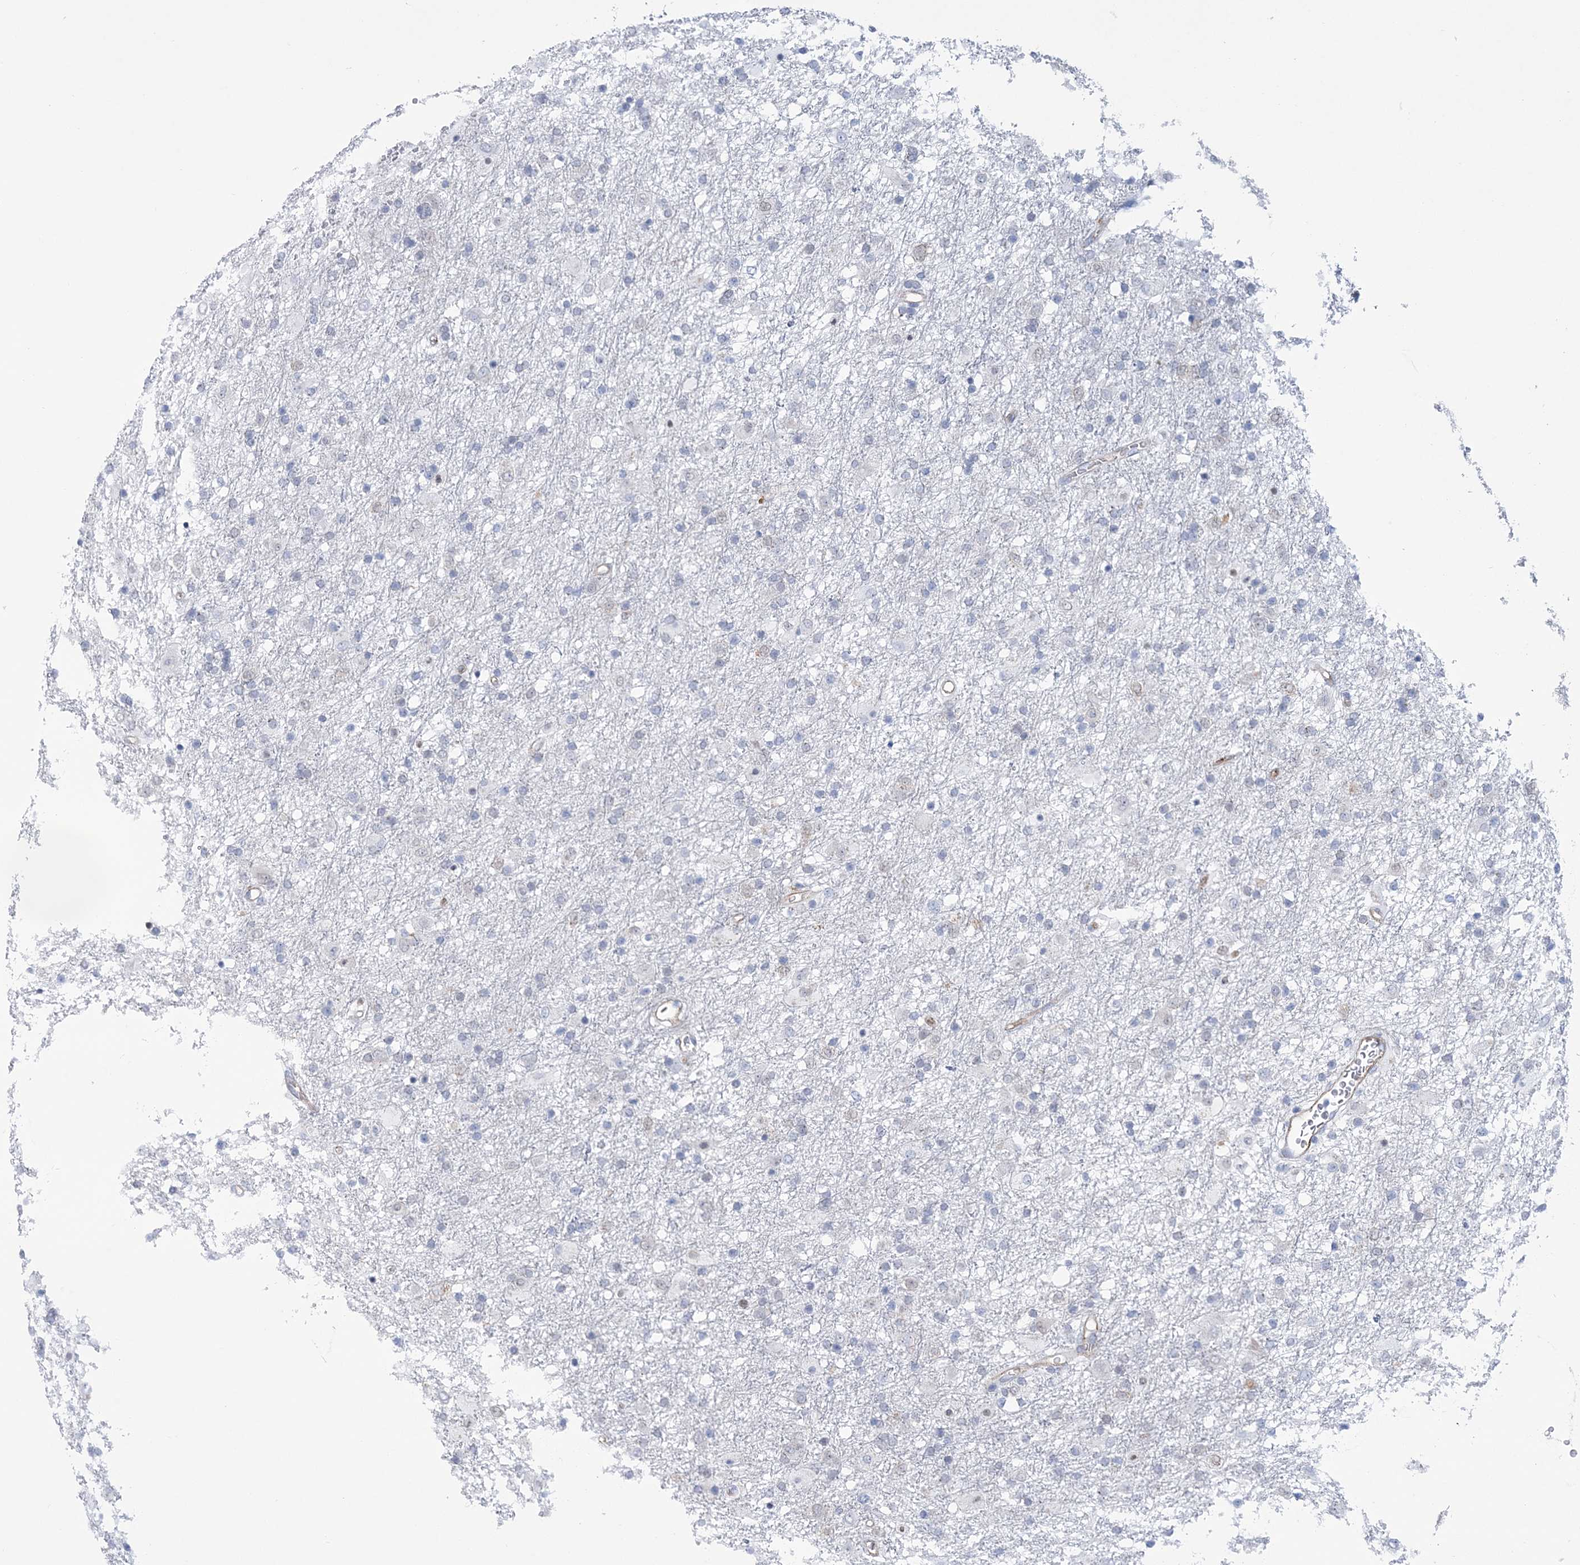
{"staining": {"intensity": "negative", "quantity": "none", "location": "none"}, "tissue": "glioma", "cell_type": "Tumor cells", "image_type": "cancer", "snomed": [{"axis": "morphology", "description": "Glioma, malignant, Low grade"}, {"axis": "topography", "description": "Brain"}], "caption": "The immunohistochemistry micrograph has no significant expression in tumor cells of malignant glioma (low-grade) tissue.", "gene": "RAB11FIP5", "patient": {"sex": "male", "age": 65}}